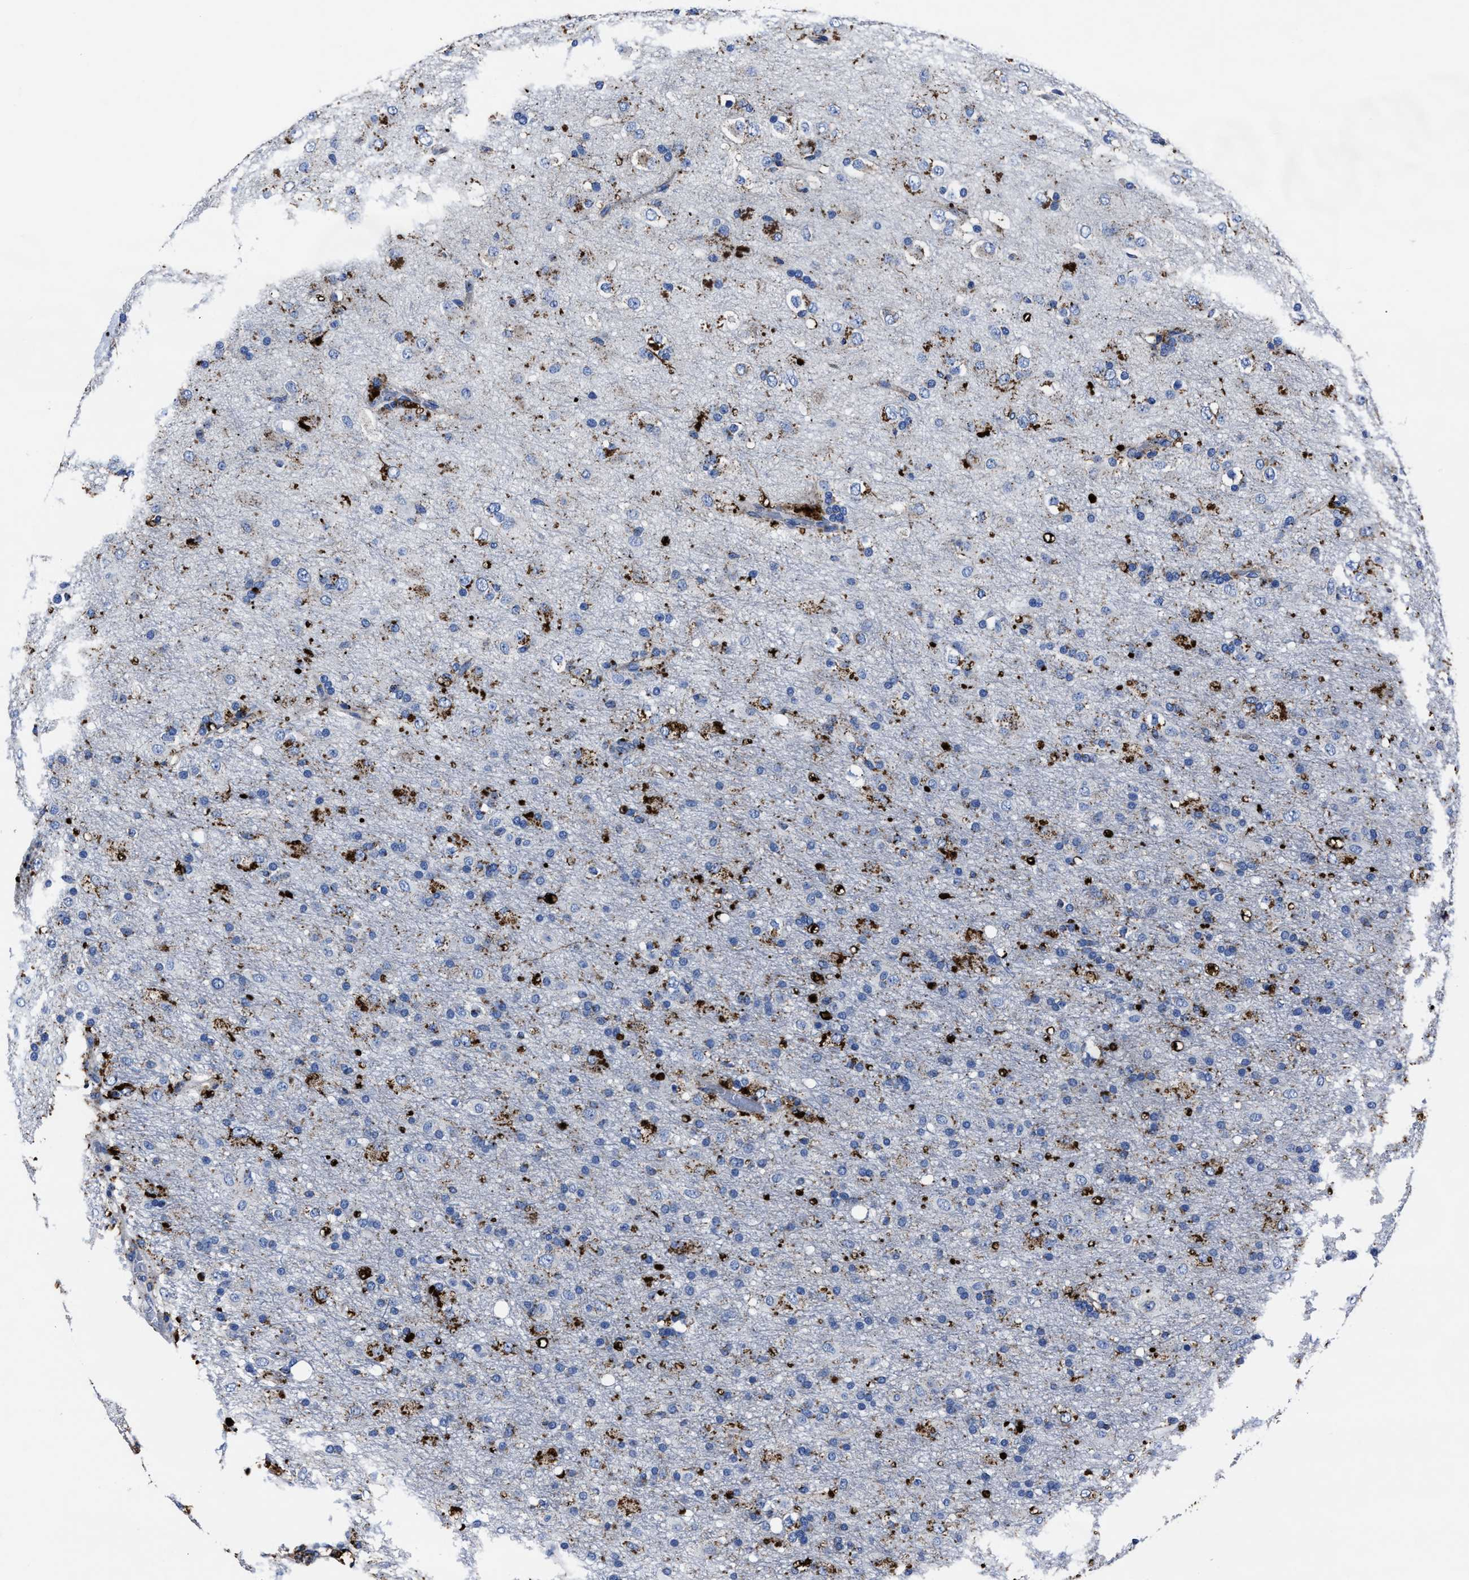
{"staining": {"intensity": "strong", "quantity": "<25%", "location": "cytoplasmic/membranous"}, "tissue": "glioma", "cell_type": "Tumor cells", "image_type": "cancer", "snomed": [{"axis": "morphology", "description": "Glioma, malignant, Low grade"}, {"axis": "topography", "description": "Brain"}], "caption": "Glioma stained with DAB (3,3'-diaminobenzidine) immunohistochemistry (IHC) demonstrates medium levels of strong cytoplasmic/membranous positivity in about <25% of tumor cells.", "gene": "LAMTOR4", "patient": {"sex": "male", "age": 65}}